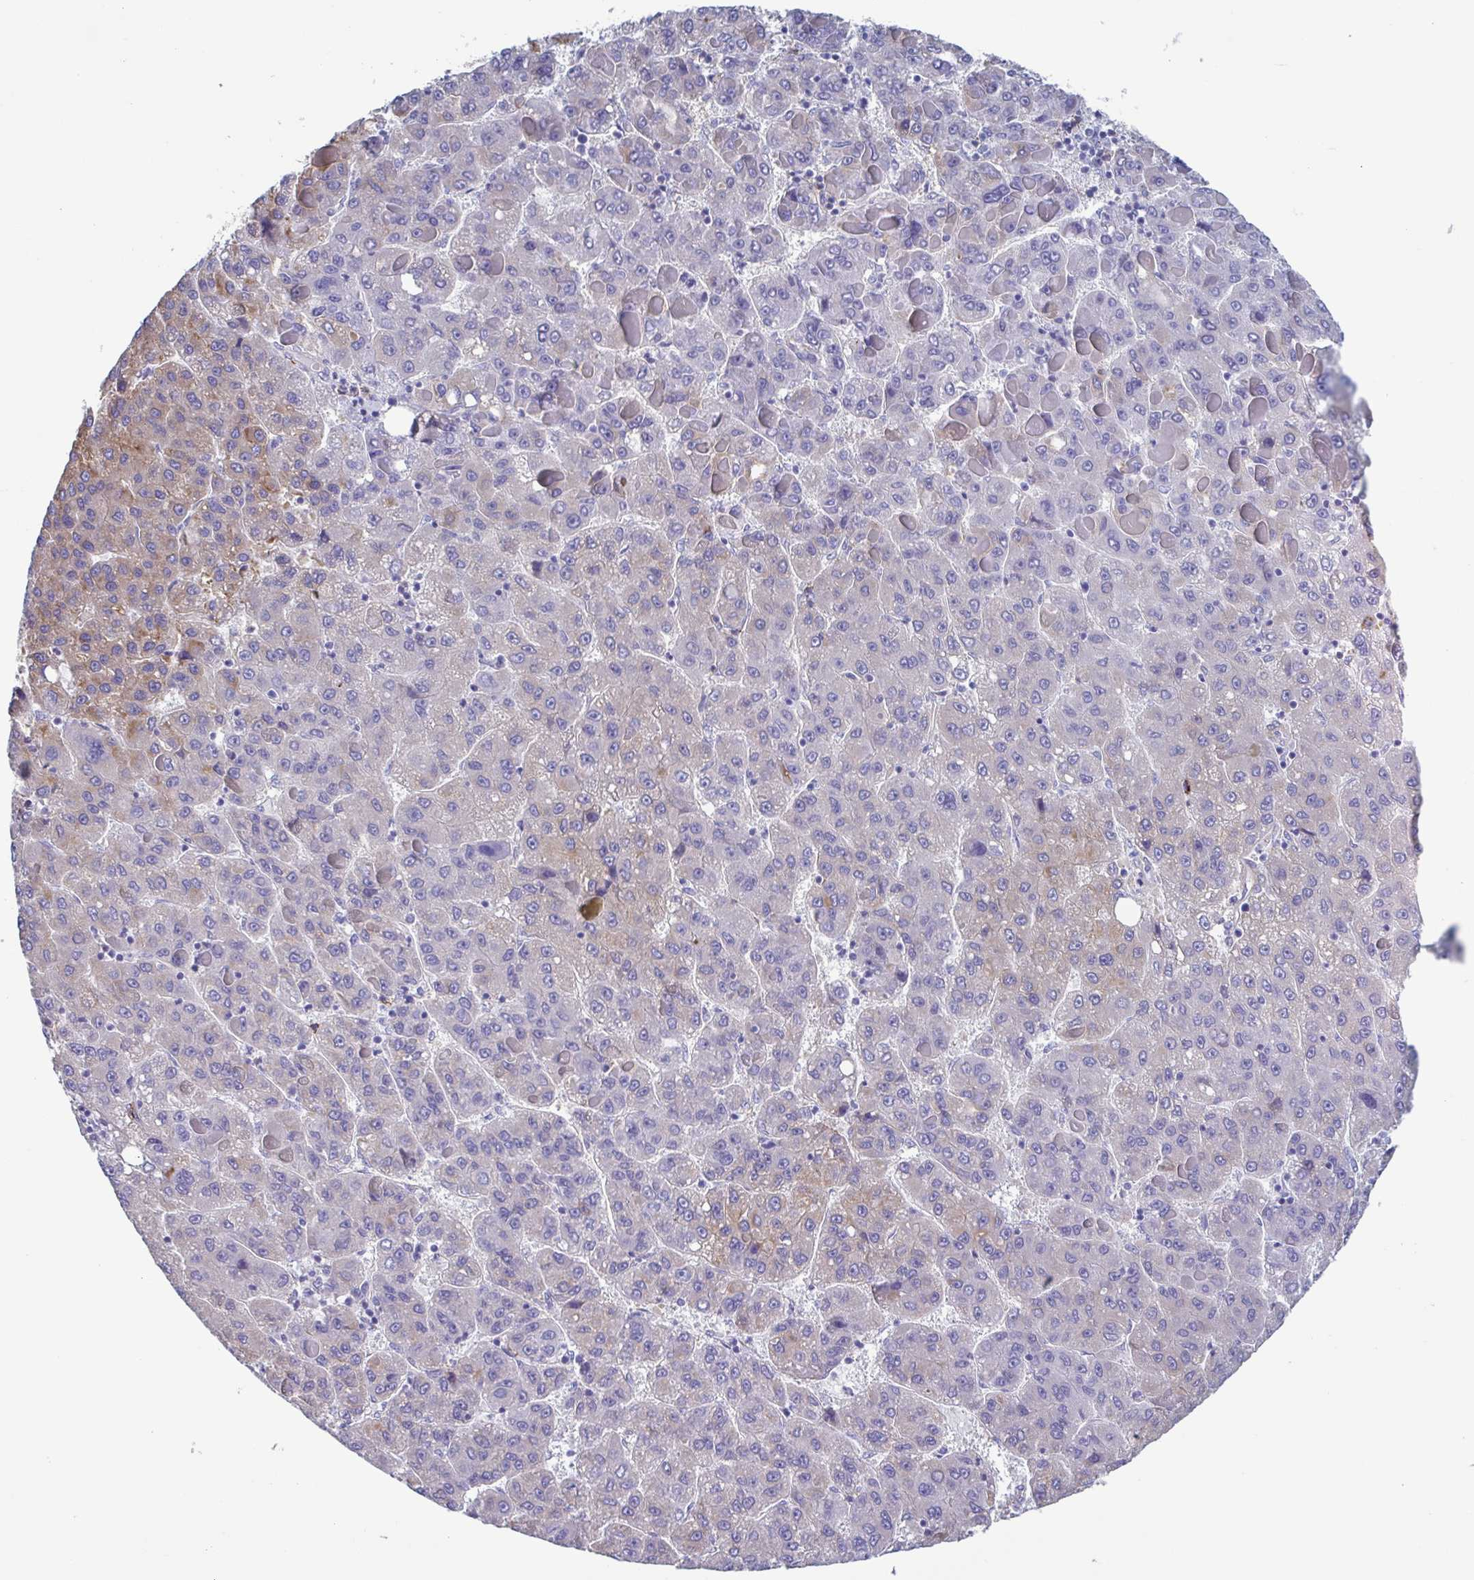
{"staining": {"intensity": "weak", "quantity": "<25%", "location": "cytoplasmic/membranous"}, "tissue": "liver cancer", "cell_type": "Tumor cells", "image_type": "cancer", "snomed": [{"axis": "morphology", "description": "Carcinoma, Hepatocellular, NOS"}, {"axis": "topography", "description": "Liver"}], "caption": "This is an immunohistochemistry (IHC) micrograph of human liver cancer. There is no staining in tumor cells.", "gene": "LPIN3", "patient": {"sex": "female", "age": 82}}